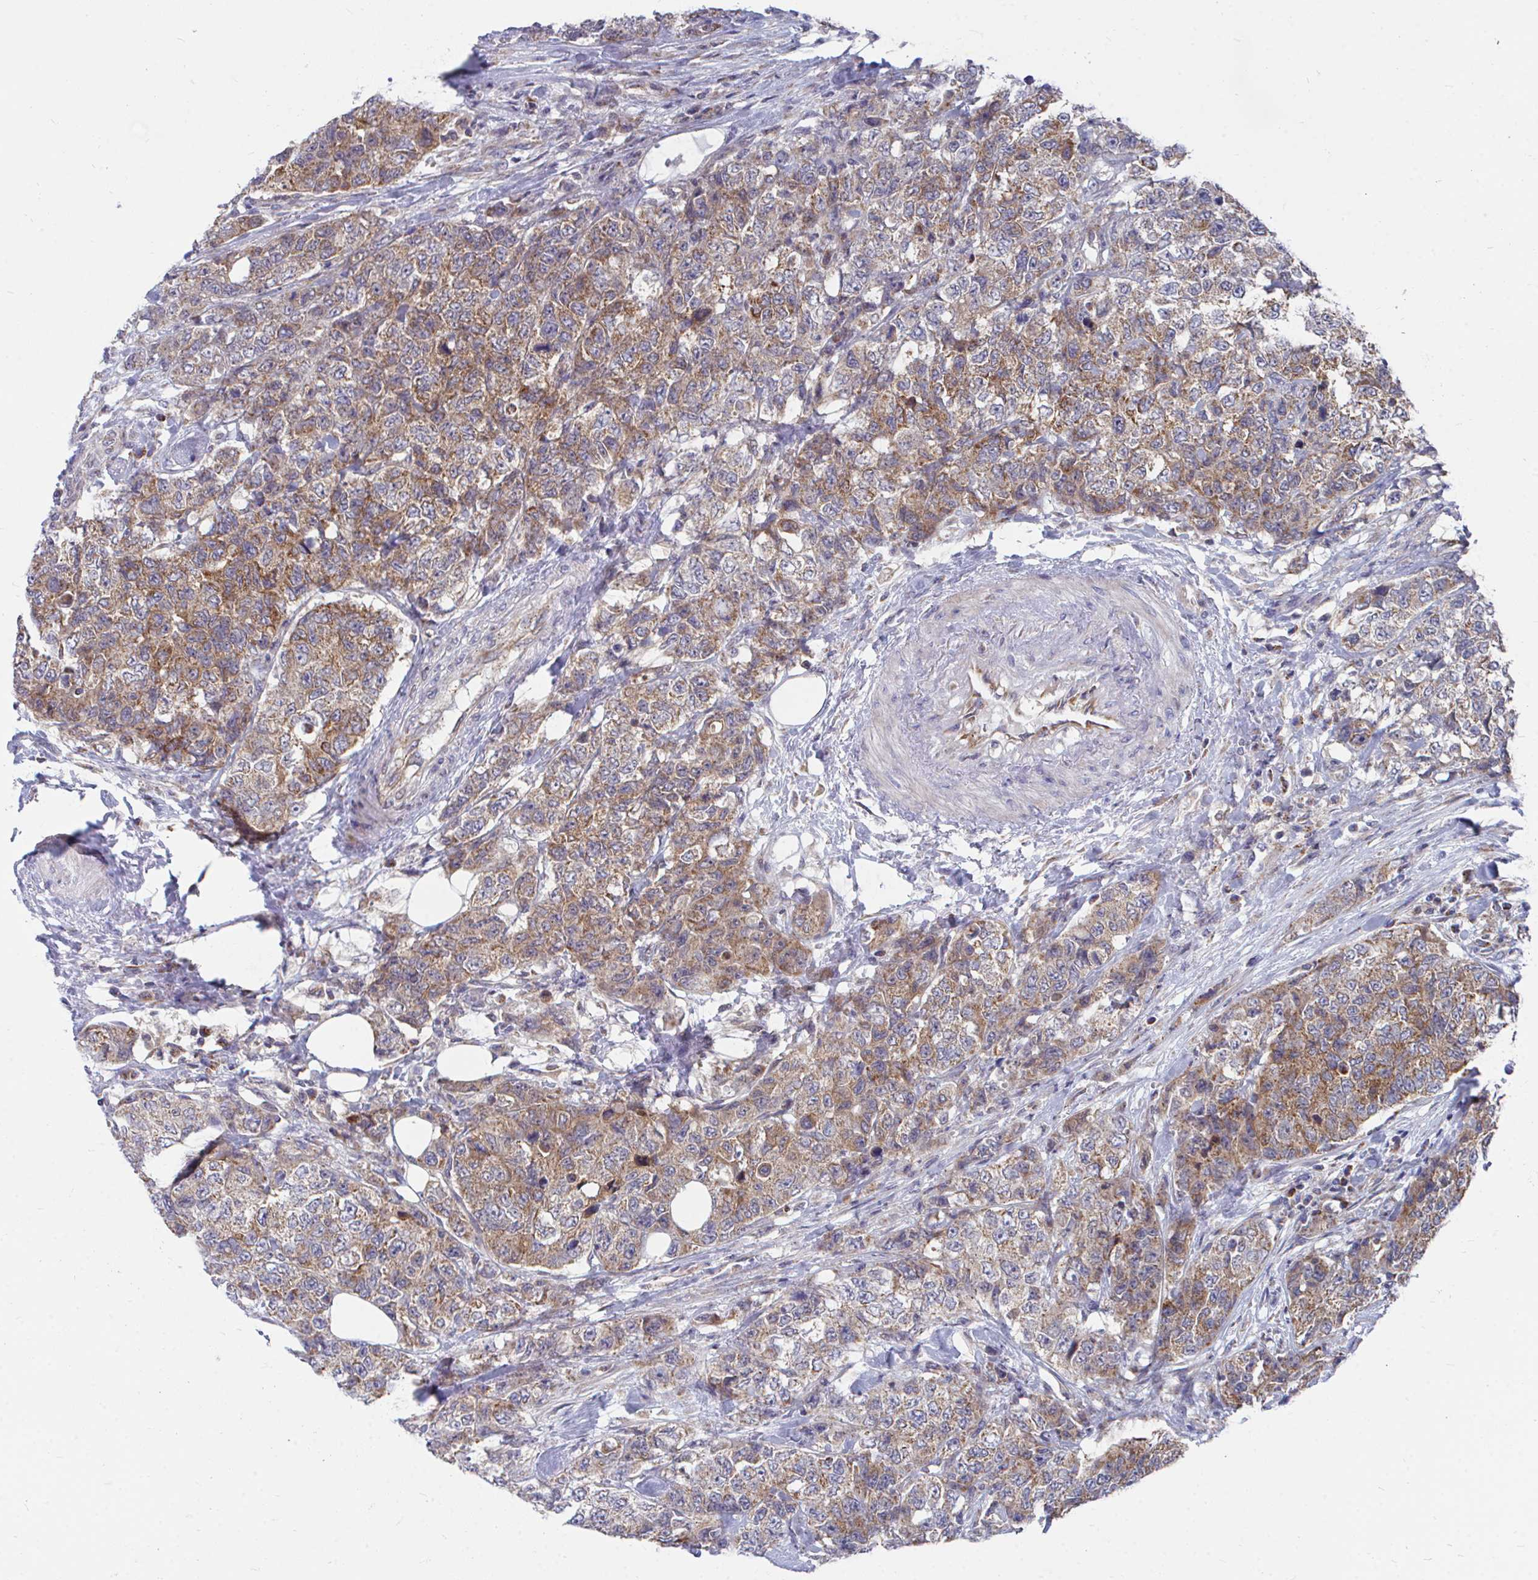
{"staining": {"intensity": "moderate", "quantity": "25%-75%", "location": "cytoplasmic/membranous"}, "tissue": "urothelial cancer", "cell_type": "Tumor cells", "image_type": "cancer", "snomed": [{"axis": "morphology", "description": "Urothelial carcinoma, High grade"}, {"axis": "topography", "description": "Urinary bladder"}], "caption": "Moderate cytoplasmic/membranous protein staining is seen in approximately 25%-75% of tumor cells in urothelial cancer.", "gene": "PEX3", "patient": {"sex": "female", "age": 78}}